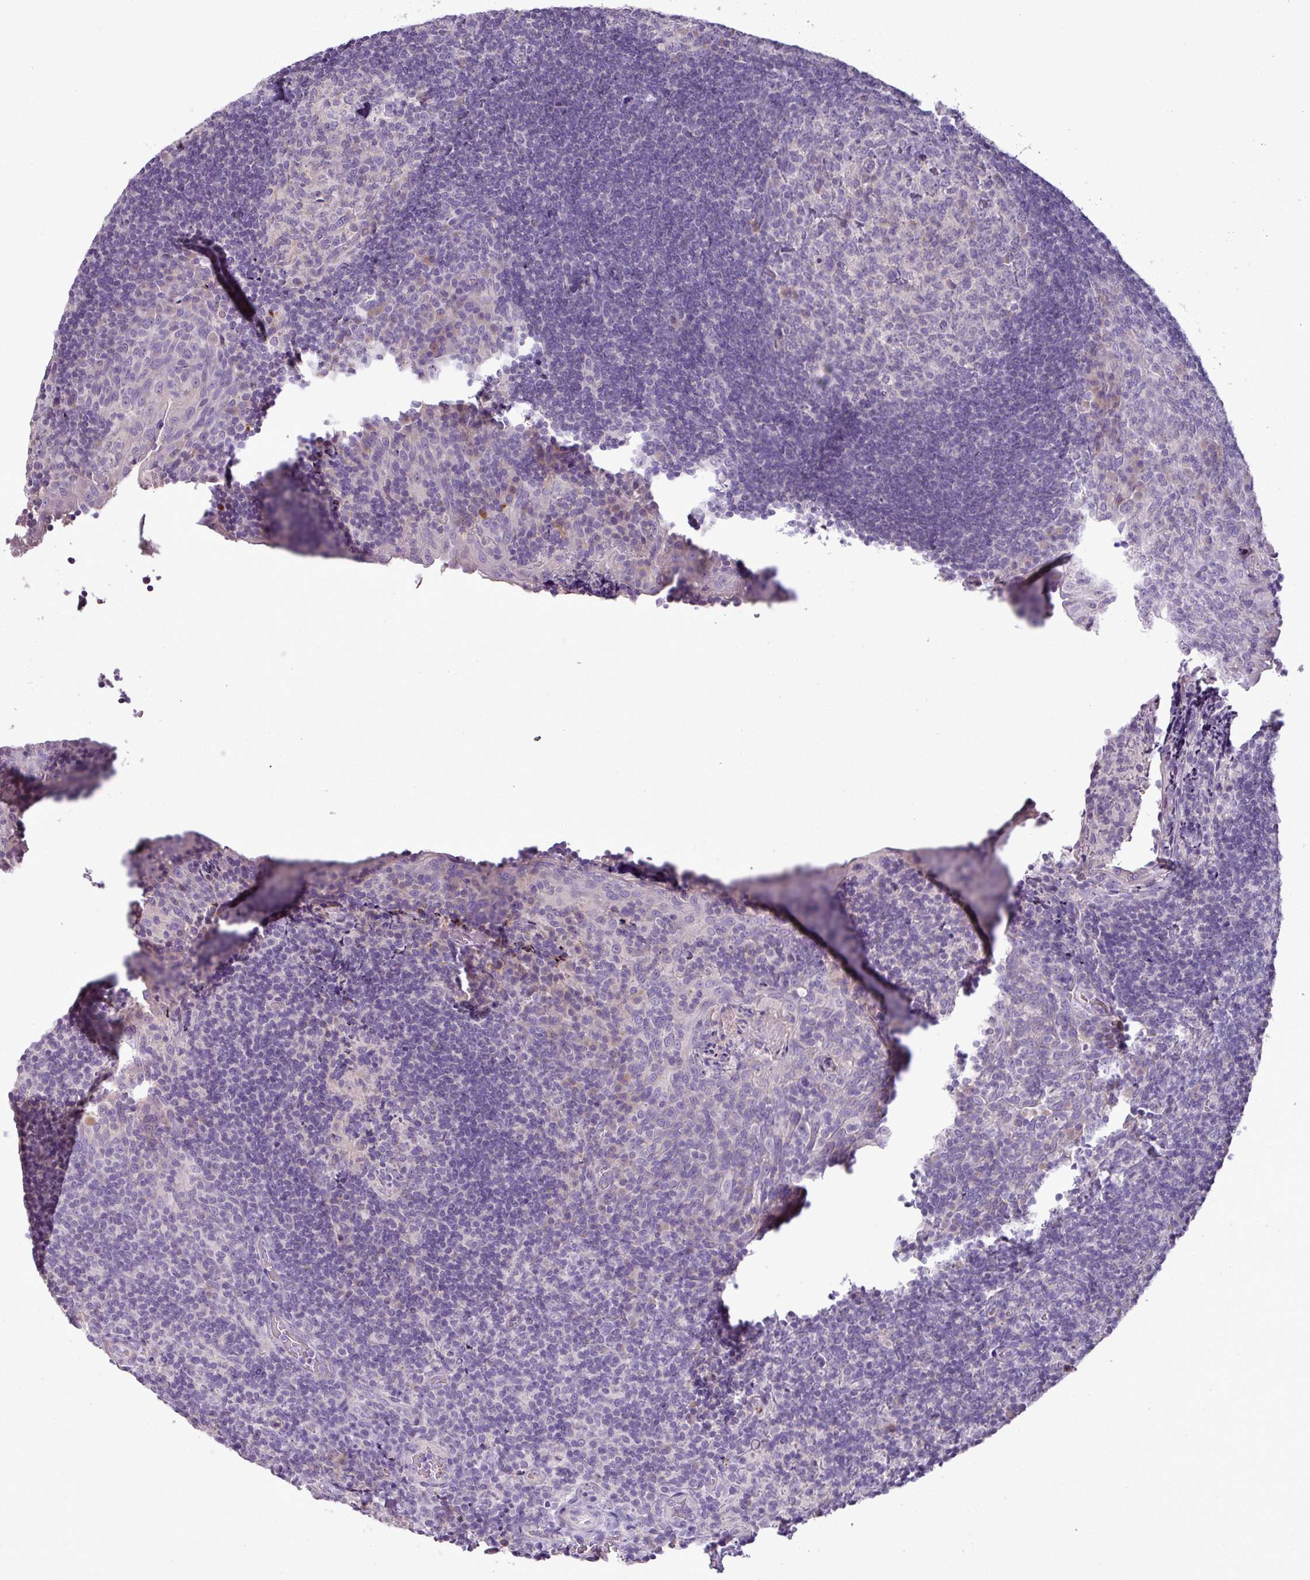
{"staining": {"intensity": "weak", "quantity": "<25%", "location": "cytoplasmic/membranous"}, "tissue": "tonsil", "cell_type": "Germinal center cells", "image_type": "normal", "snomed": [{"axis": "morphology", "description": "Normal tissue, NOS"}, {"axis": "topography", "description": "Tonsil"}], "caption": "Human tonsil stained for a protein using IHC exhibits no staining in germinal center cells.", "gene": "BRINP2", "patient": {"sex": "male", "age": 17}}